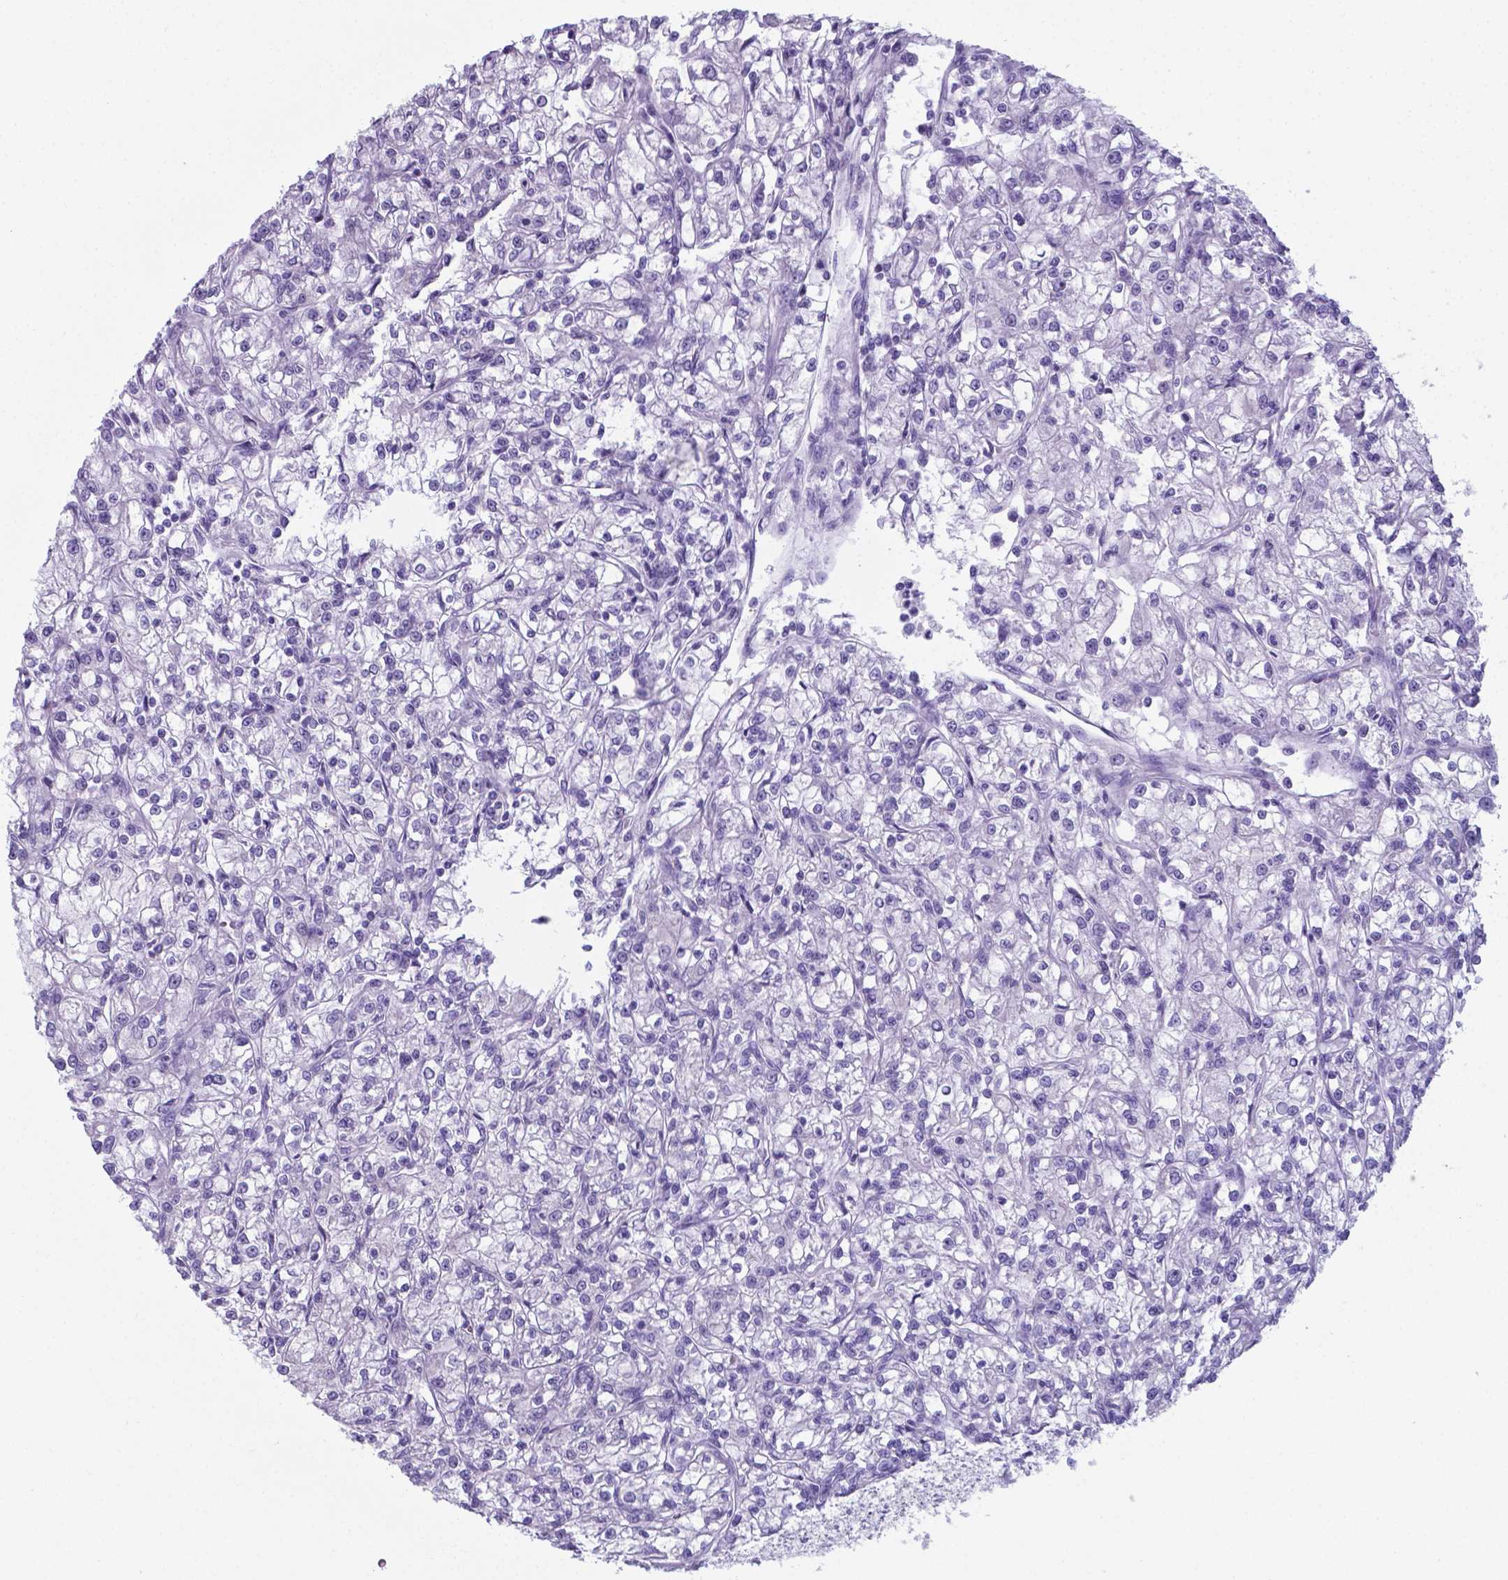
{"staining": {"intensity": "negative", "quantity": "none", "location": "none"}, "tissue": "renal cancer", "cell_type": "Tumor cells", "image_type": "cancer", "snomed": [{"axis": "morphology", "description": "Adenocarcinoma, NOS"}, {"axis": "topography", "description": "Kidney"}], "caption": "An immunohistochemistry image of renal adenocarcinoma is shown. There is no staining in tumor cells of renal adenocarcinoma. (Brightfield microscopy of DAB immunohistochemistry at high magnification).", "gene": "AP5B1", "patient": {"sex": "female", "age": 59}}